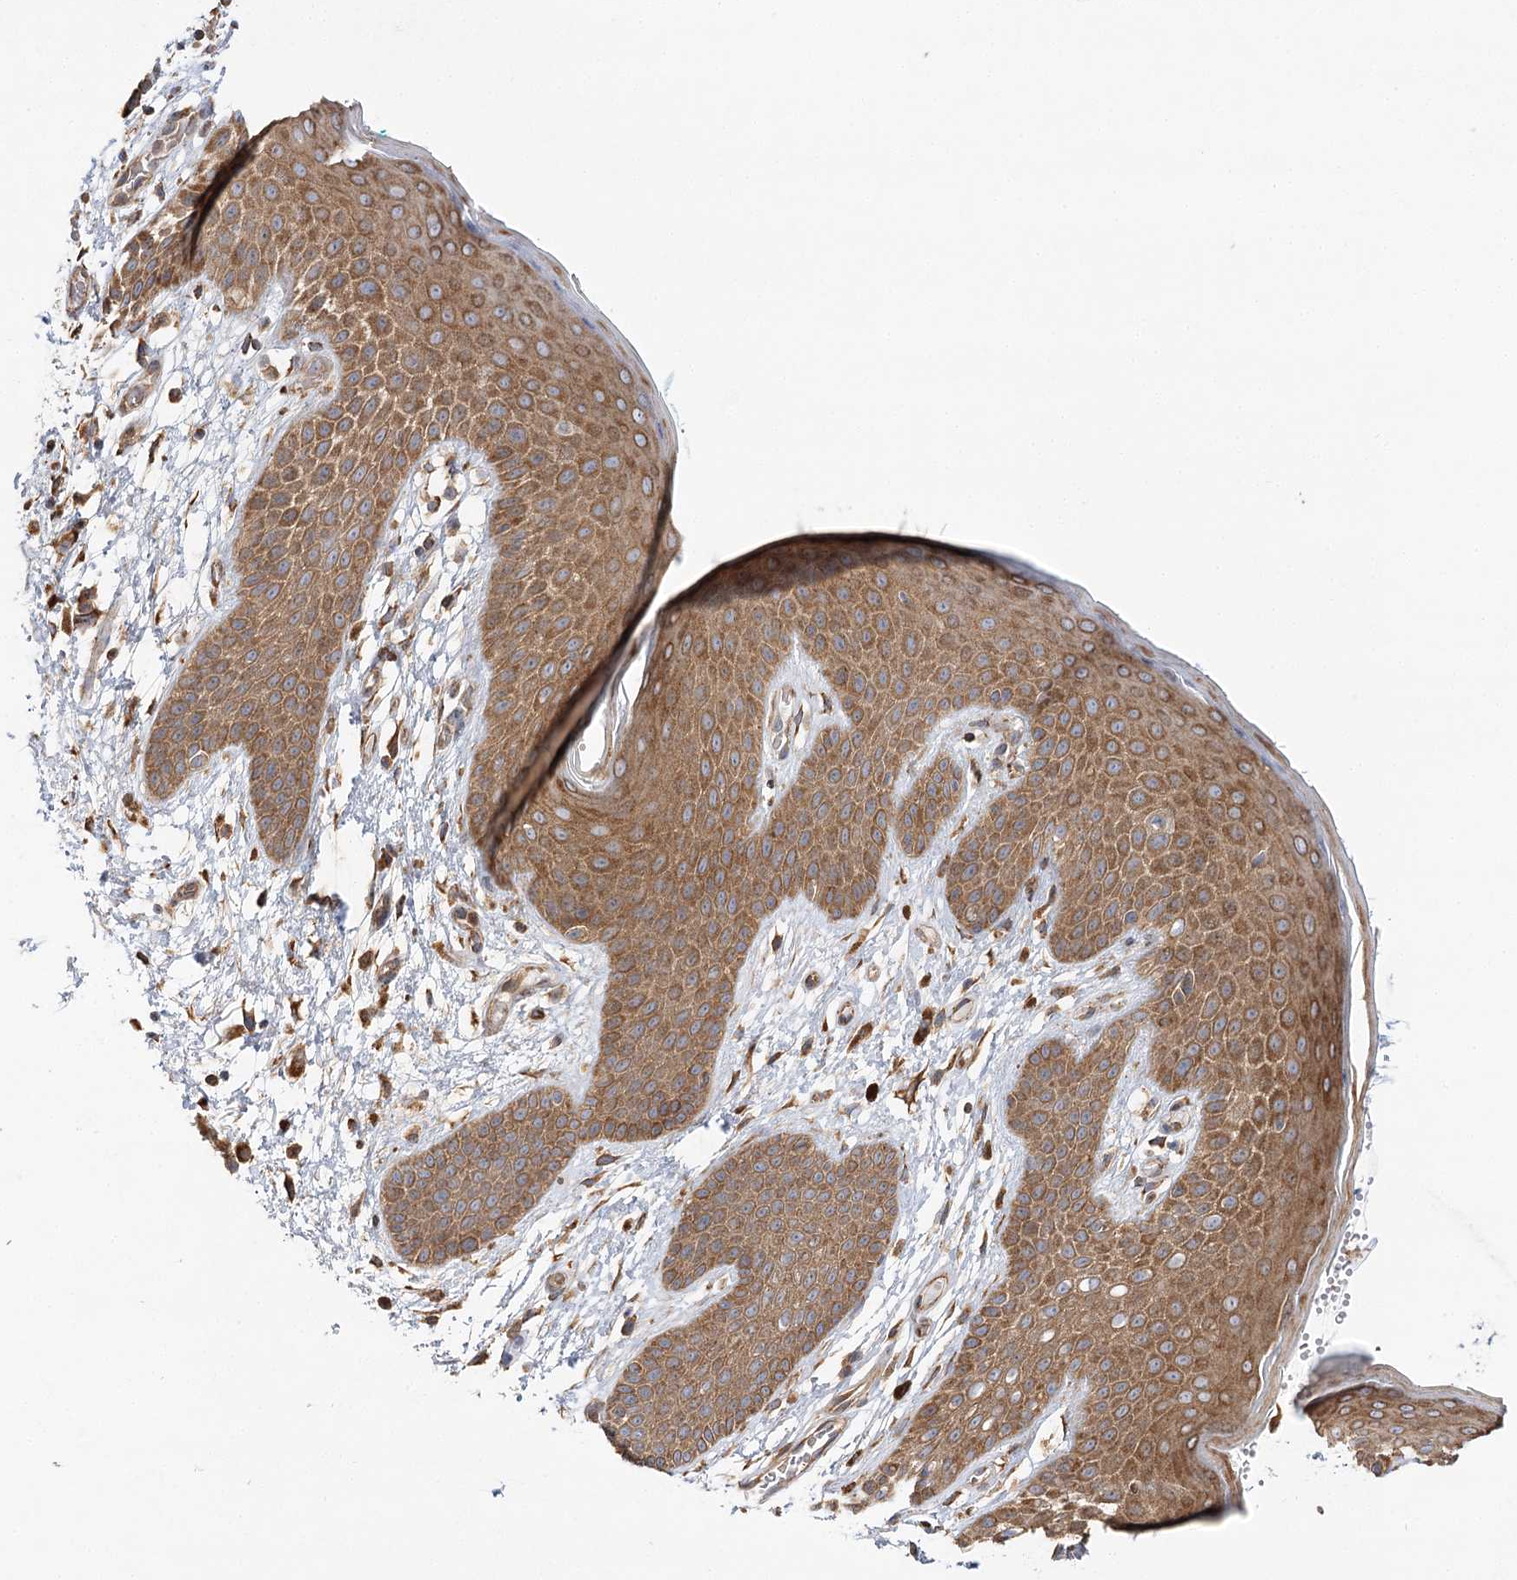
{"staining": {"intensity": "moderate", "quantity": ">75%", "location": "cytoplasmic/membranous"}, "tissue": "skin", "cell_type": "Epidermal cells", "image_type": "normal", "snomed": [{"axis": "morphology", "description": "Normal tissue, NOS"}, {"axis": "topography", "description": "Anal"}], "caption": "Skin stained with immunohistochemistry reveals moderate cytoplasmic/membranous positivity in about >75% of epidermal cells.", "gene": "ZFYVE16", "patient": {"sex": "male", "age": 74}}